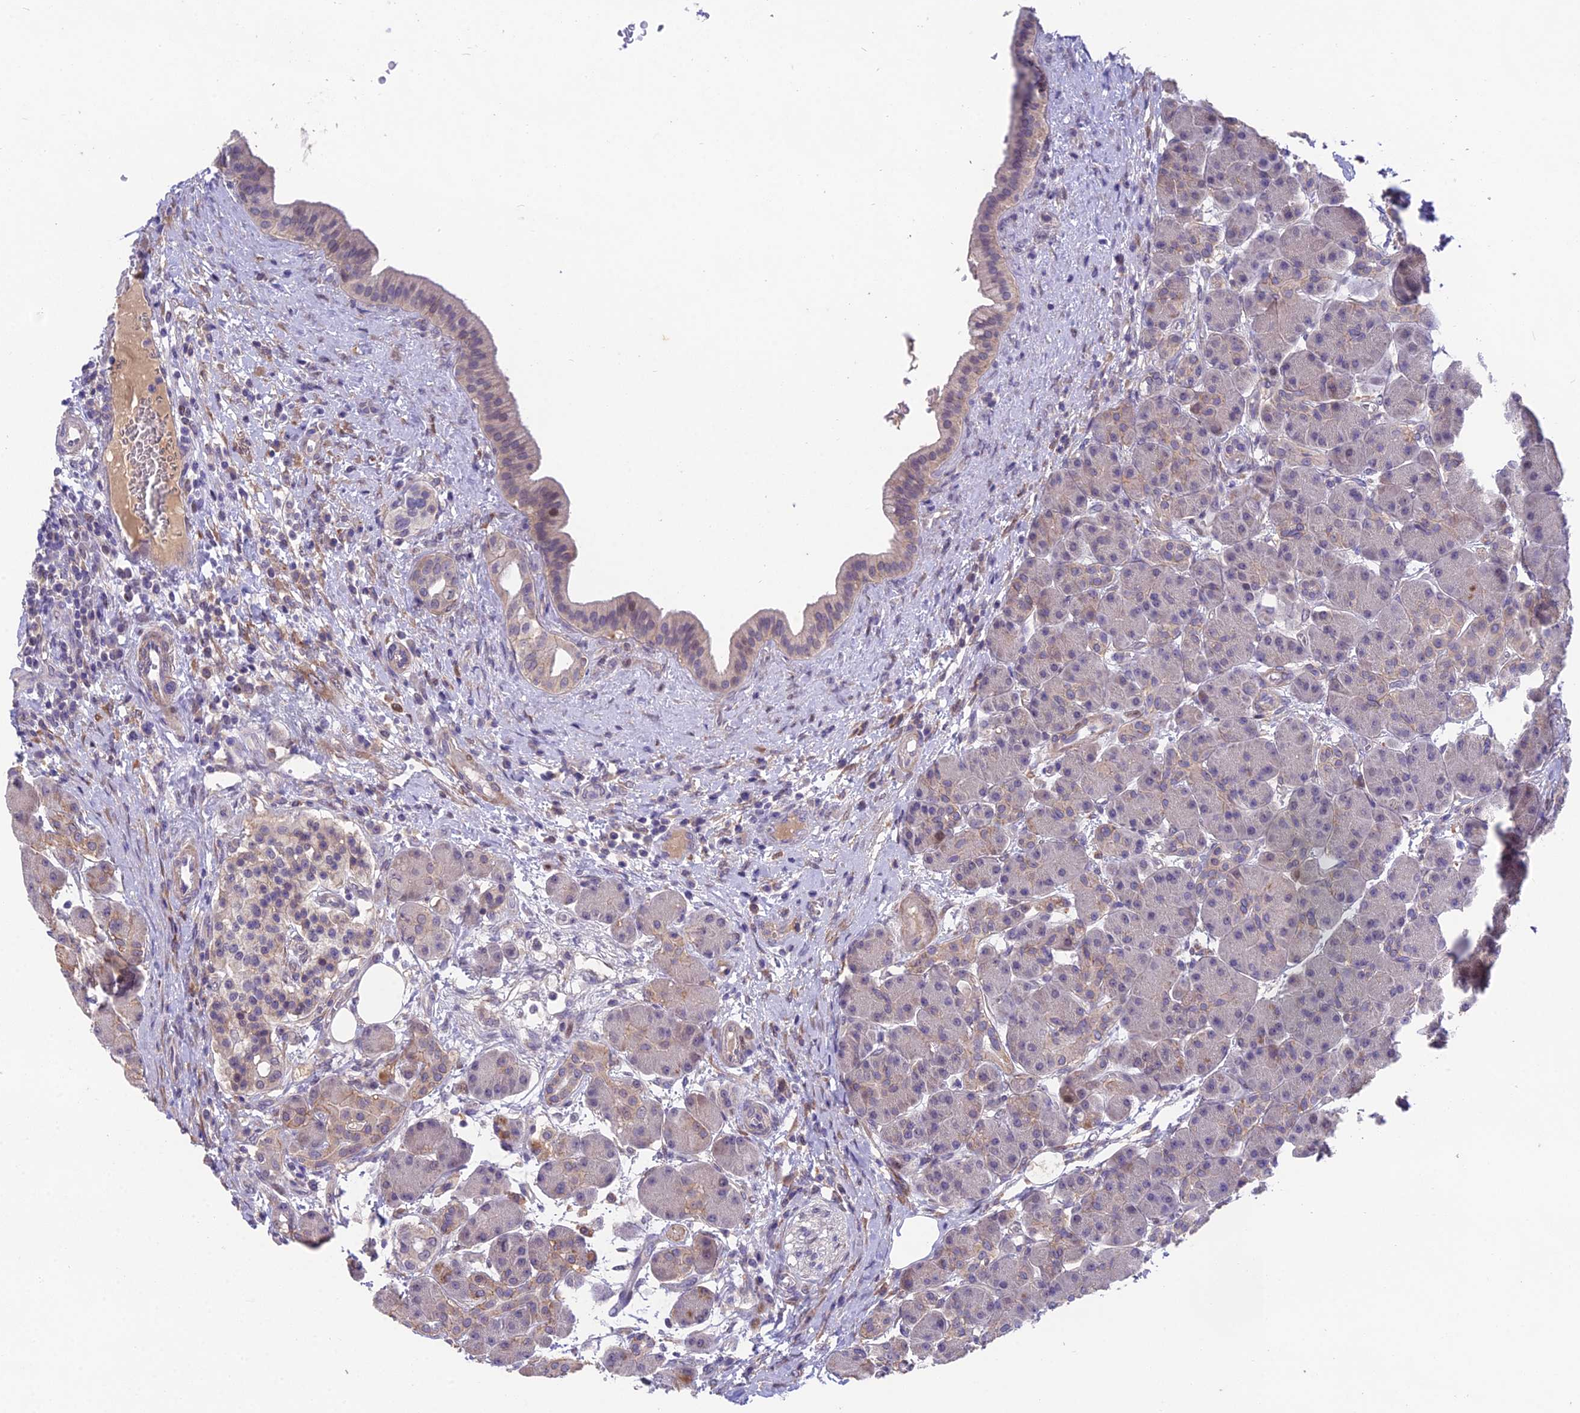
{"staining": {"intensity": "moderate", "quantity": "<25%", "location": "cytoplasmic/membranous"}, "tissue": "pancreas", "cell_type": "Exocrine glandular cells", "image_type": "normal", "snomed": [{"axis": "morphology", "description": "Normal tissue, NOS"}, {"axis": "topography", "description": "Pancreas"}], "caption": "The image reveals immunohistochemical staining of benign pancreas. There is moderate cytoplasmic/membranous expression is seen in approximately <25% of exocrine glandular cells. (Brightfield microscopy of DAB IHC at high magnification).", "gene": "PUS10", "patient": {"sex": "male", "age": 63}}